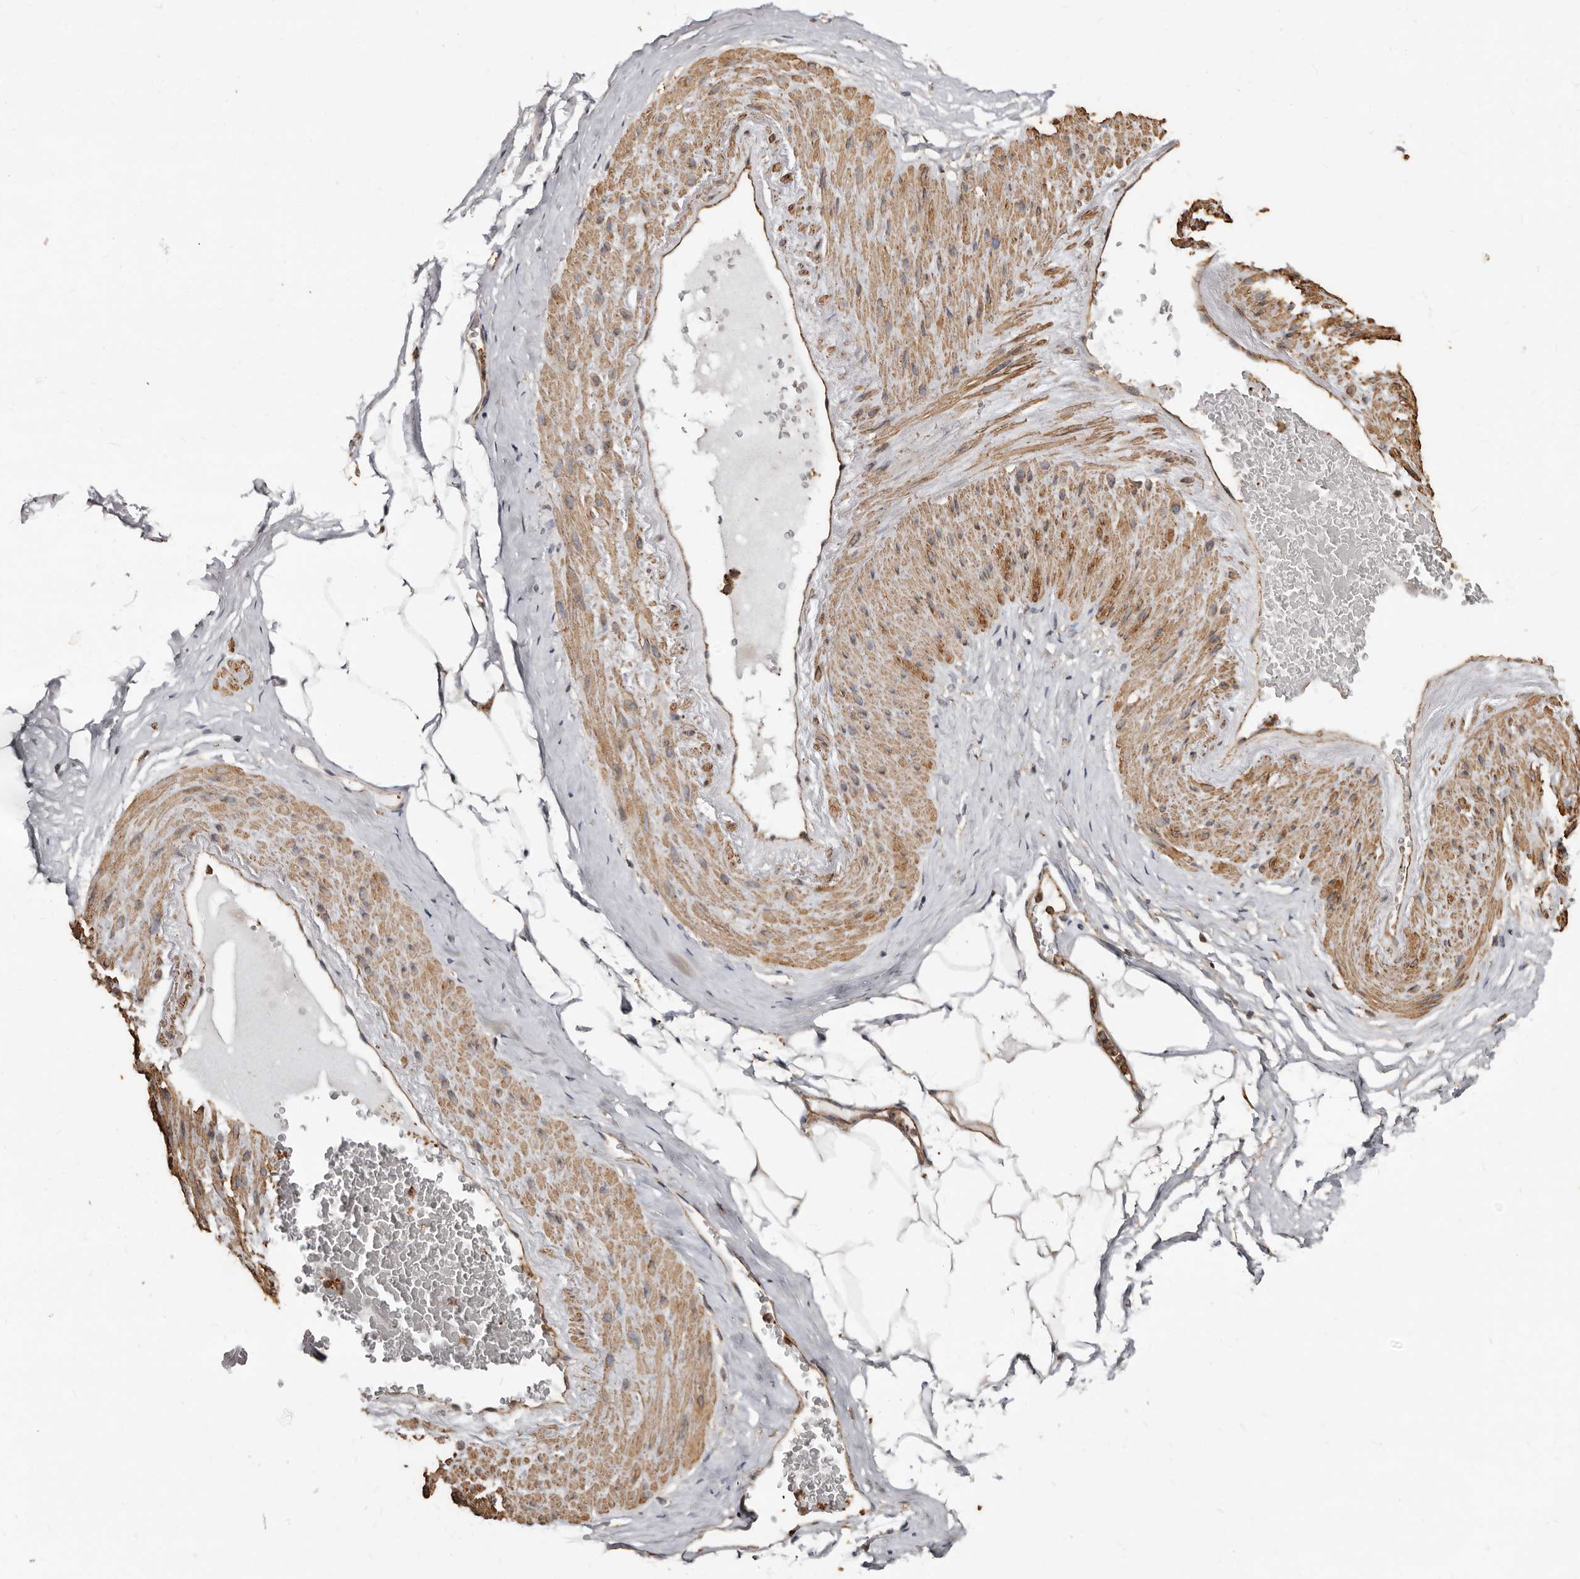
{"staining": {"intensity": "negative", "quantity": "none", "location": "none"}, "tissue": "adipose tissue", "cell_type": "Adipocytes", "image_type": "normal", "snomed": [{"axis": "morphology", "description": "Normal tissue, NOS"}, {"axis": "morphology", "description": "Adenocarcinoma, Low grade"}, {"axis": "topography", "description": "Prostate"}, {"axis": "topography", "description": "Peripheral nerve tissue"}], "caption": "Benign adipose tissue was stained to show a protein in brown. There is no significant positivity in adipocytes.", "gene": "GSK3A", "patient": {"sex": "male", "age": 63}}